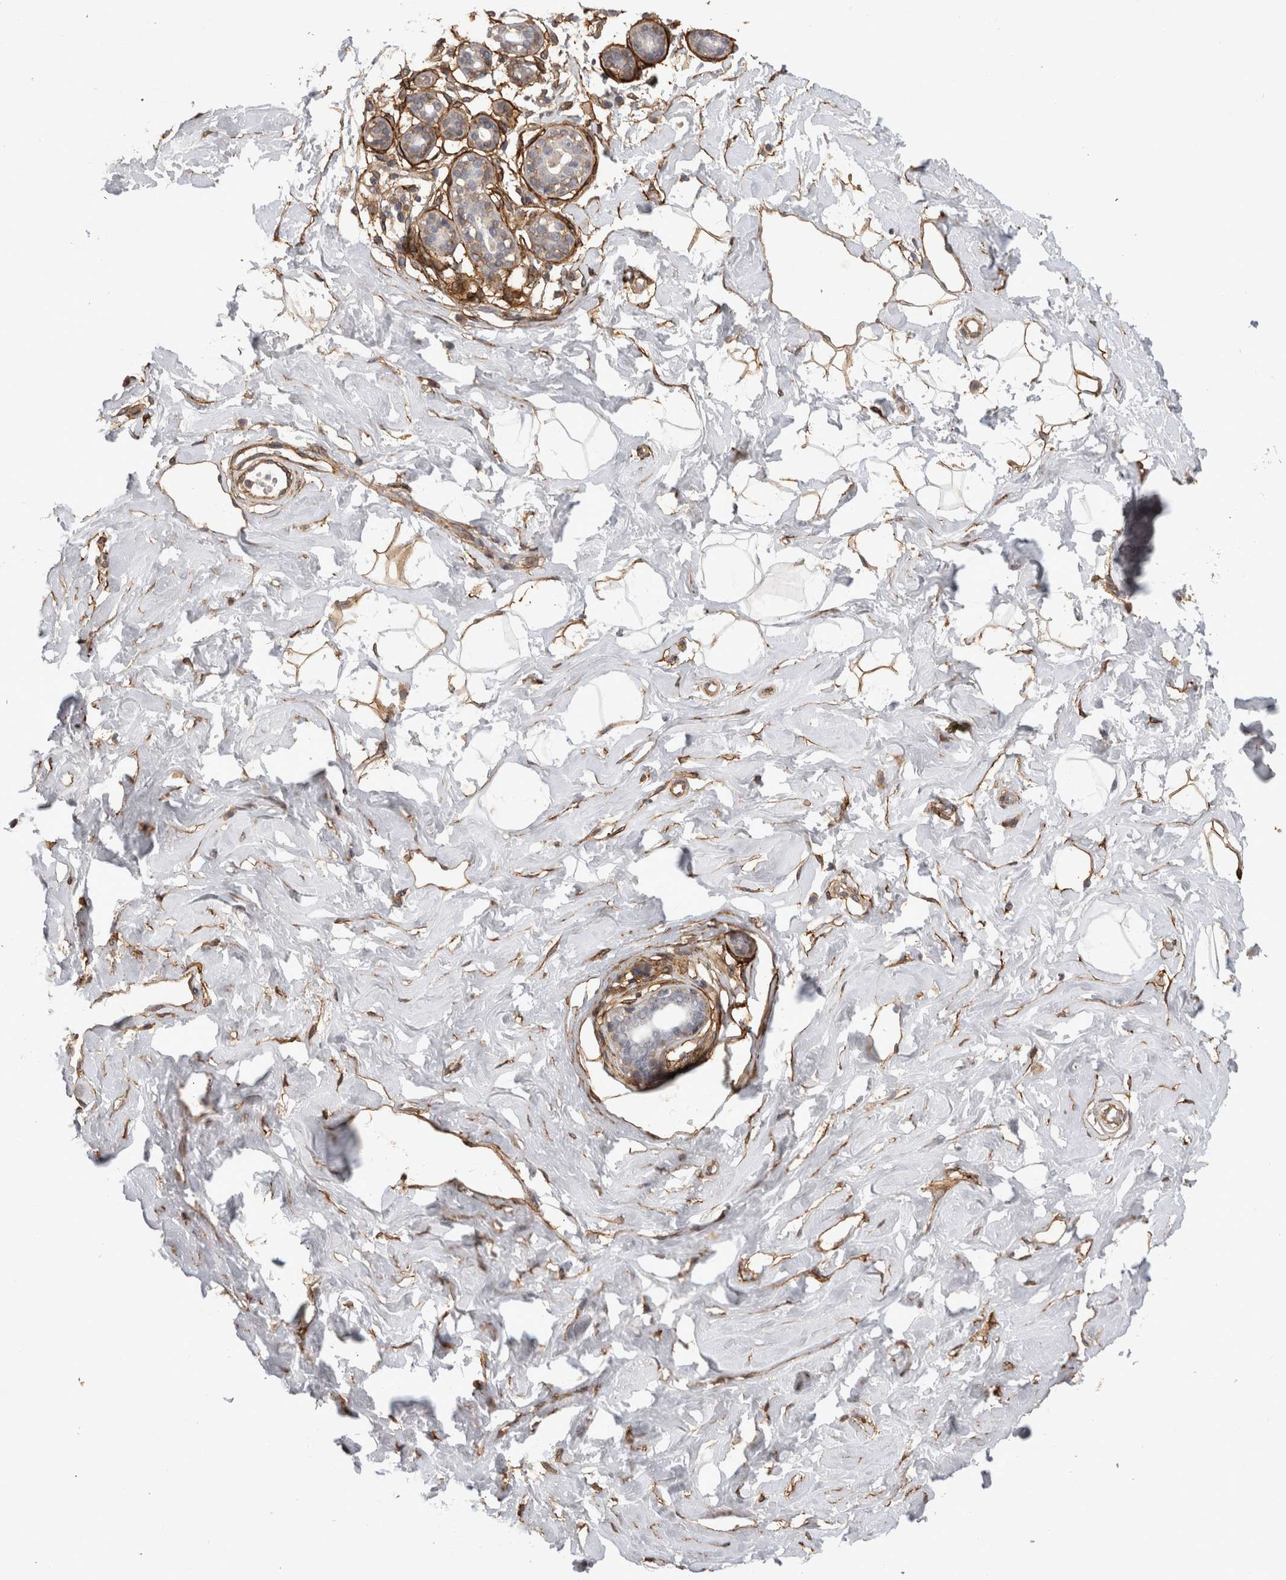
{"staining": {"intensity": "negative", "quantity": "none", "location": "none"}, "tissue": "breast", "cell_type": "Adipocytes", "image_type": "normal", "snomed": [{"axis": "morphology", "description": "Normal tissue, NOS"}, {"axis": "morphology", "description": "Adenoma, NOS"}, {"axis": "topography", "description": "Breast"}], "caption": "Immunohistochemical staining of benign breast exhibits no significant expression in adipocytes.", "gene": "RECK", "patient": {"sex": "female", "age": 23}}